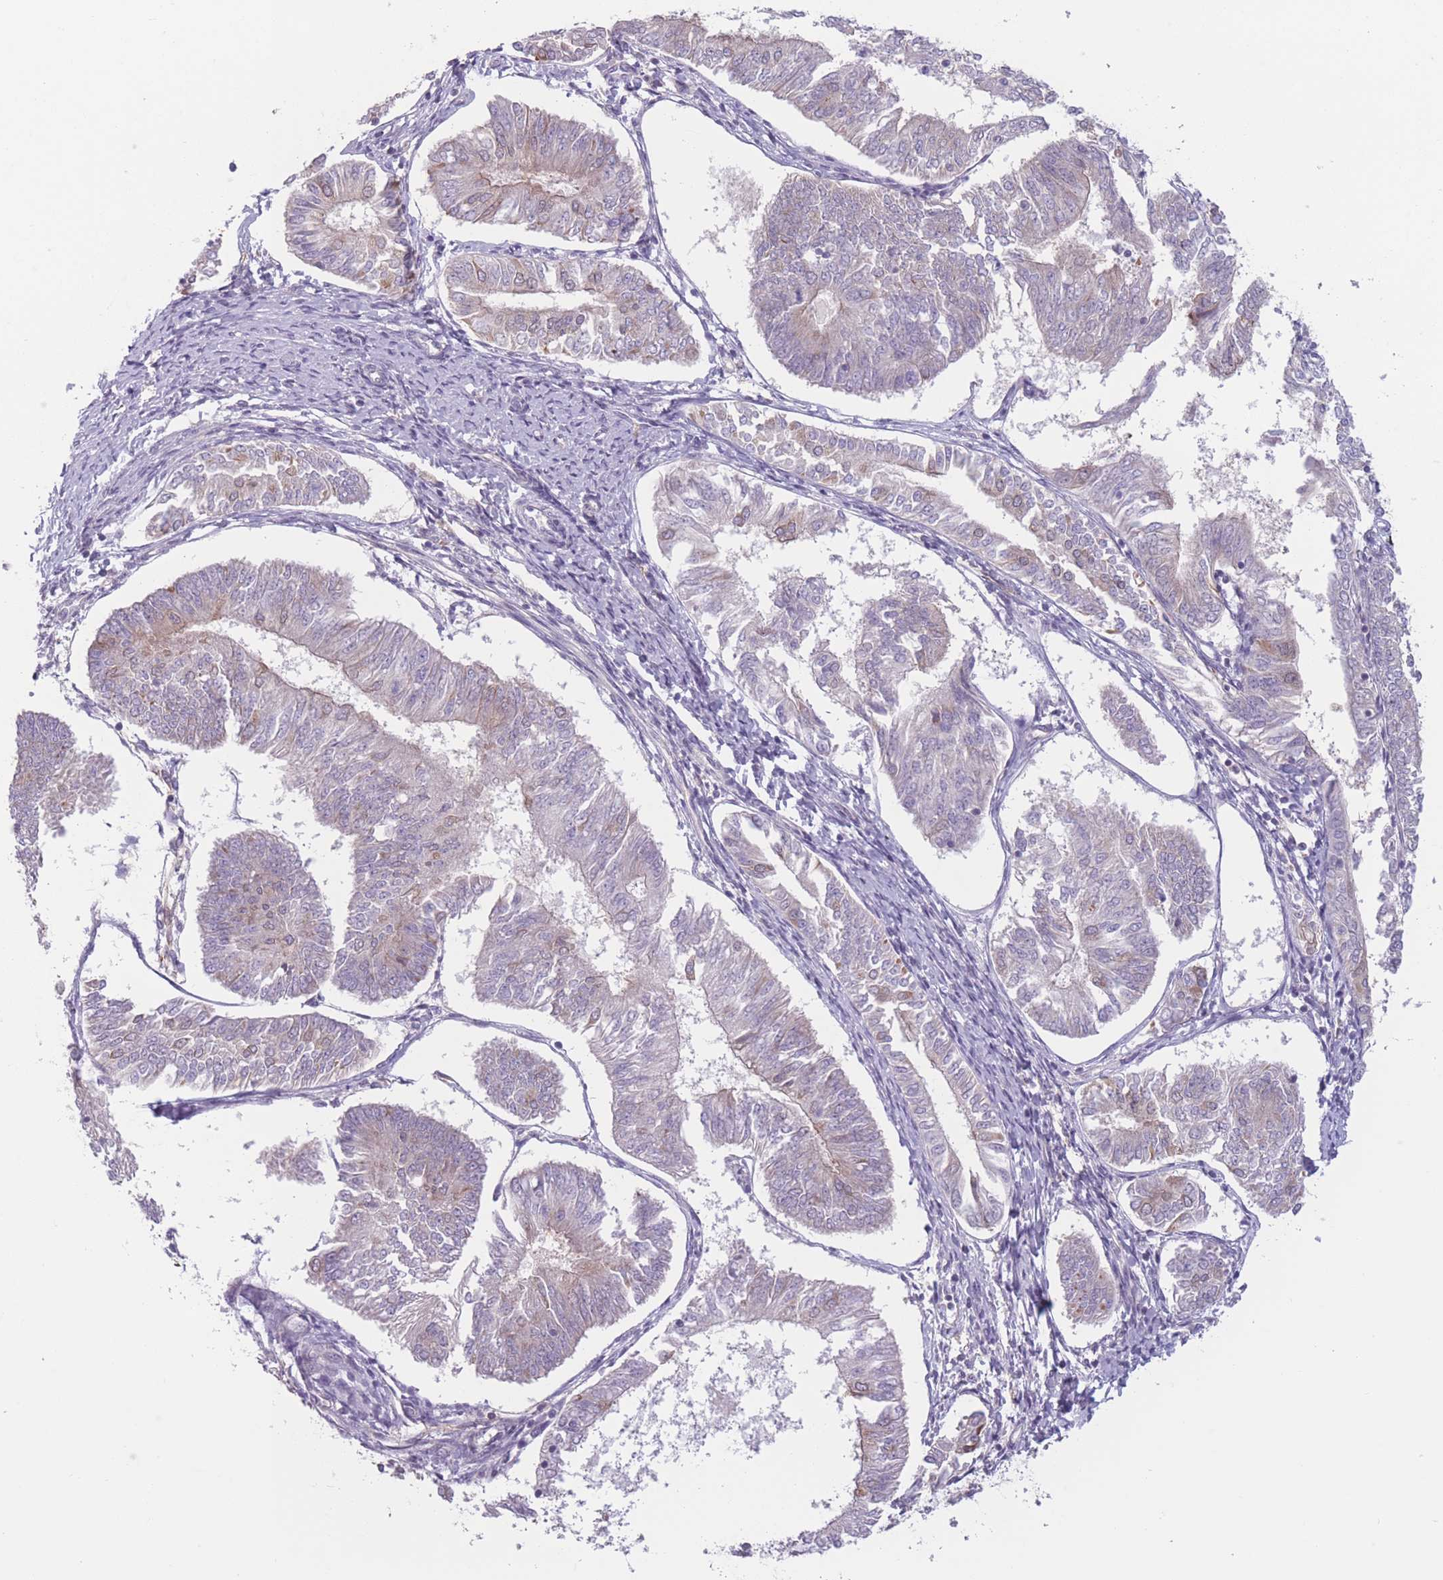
{"staining": {"intensity": "weak", "quantity": "<25%", "location": "cytoplasmic/membranous"}, "tissue": "endometrial cancer", "cell_type": "Tumor cells", "image_type": "cancer", "snomed": [{"axis": "morphology", "description": "Adenocarcinoma, NOS"}, {"axis": "topography", "description": "Endometrium"}], "caption": "DAB immunohistochemical staining of endometrial adenocarcinoma displays no significant positivity in tumor cells.", "gene": "ZNF439", "patient": {"sex": "female", "age": 58}}